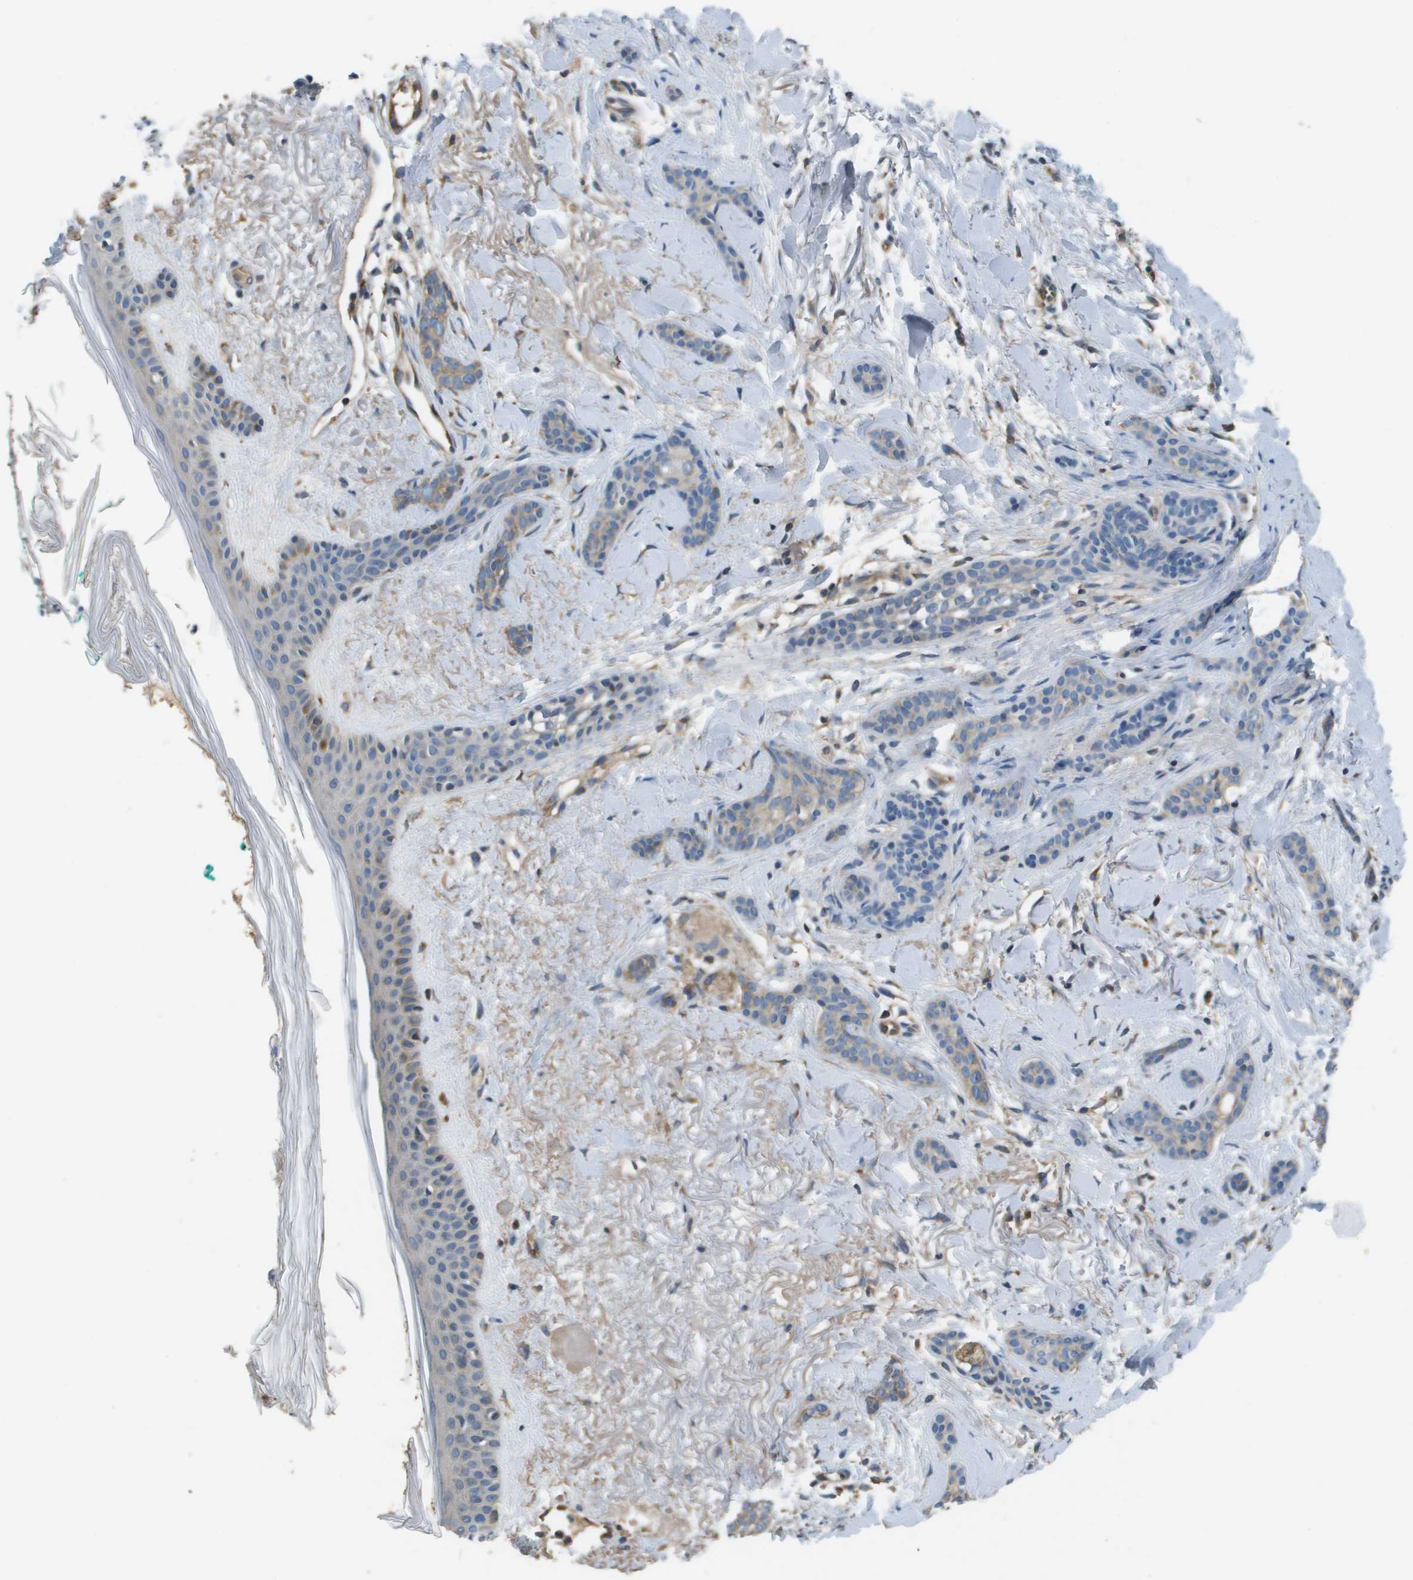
{"staining": {"intensity": "weak", "quantity": "<25%", "location": "cytoplasmic/membranous"}, "tissue": "skin cancer", "cell_type": "Tumor cells", "image_type": "cancer", "snomed": [{"axis": "morphology", "description": "Basal cell carcinoma"}, {"axis": "morphology", "description": "Adnexal tumor, benign"}, {"axis": "topography", "description": "Skin"}], "caption": "This is an IHC histopathology image of skin cancer. There is no staining in tumor cells.", "gene": "SAMSN1", "patient": {"sex": "female", "age": 42}}